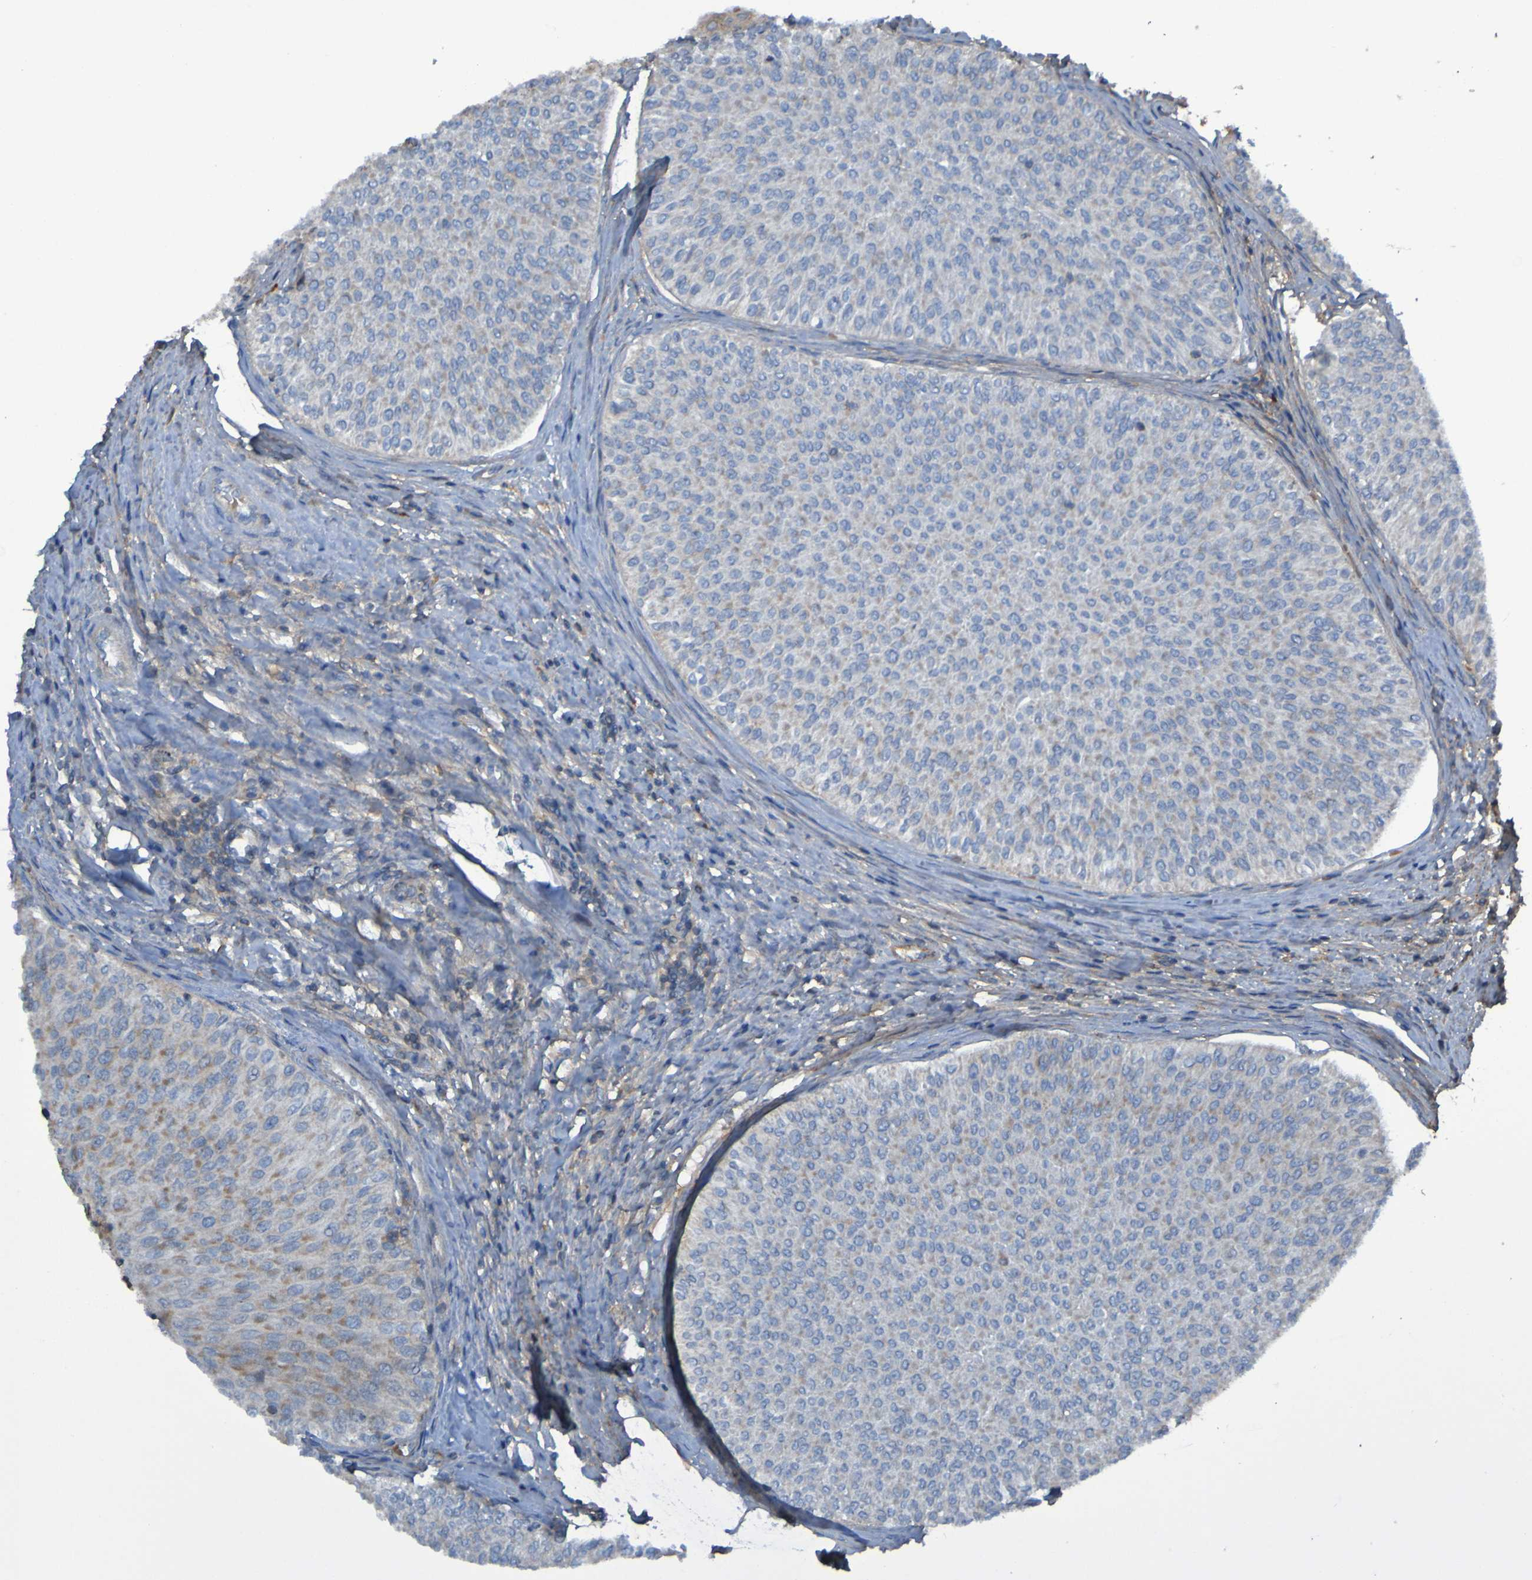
{"staining": {"intensity": "weak", "quantity": ">75%", "location": "cytoplasmic/membranous"}, "tissue": "urothelial cancer", "cell_type": "Tumor cells", "image_type": "cancer", "snomed": [{"axis": "morphology", "description": "Urothelial carcinoma, Low grade"}, {"axis": "topography", "description": "Urinary bladder"}], "caption": "Brown immunohistochemical staining in urothelial cancer shows weak cytoplasmic/membranous expression in approximately >75% of tumor cells.", "gene": "PDGFB", "patient": {"sex": "male", "age": 78}}